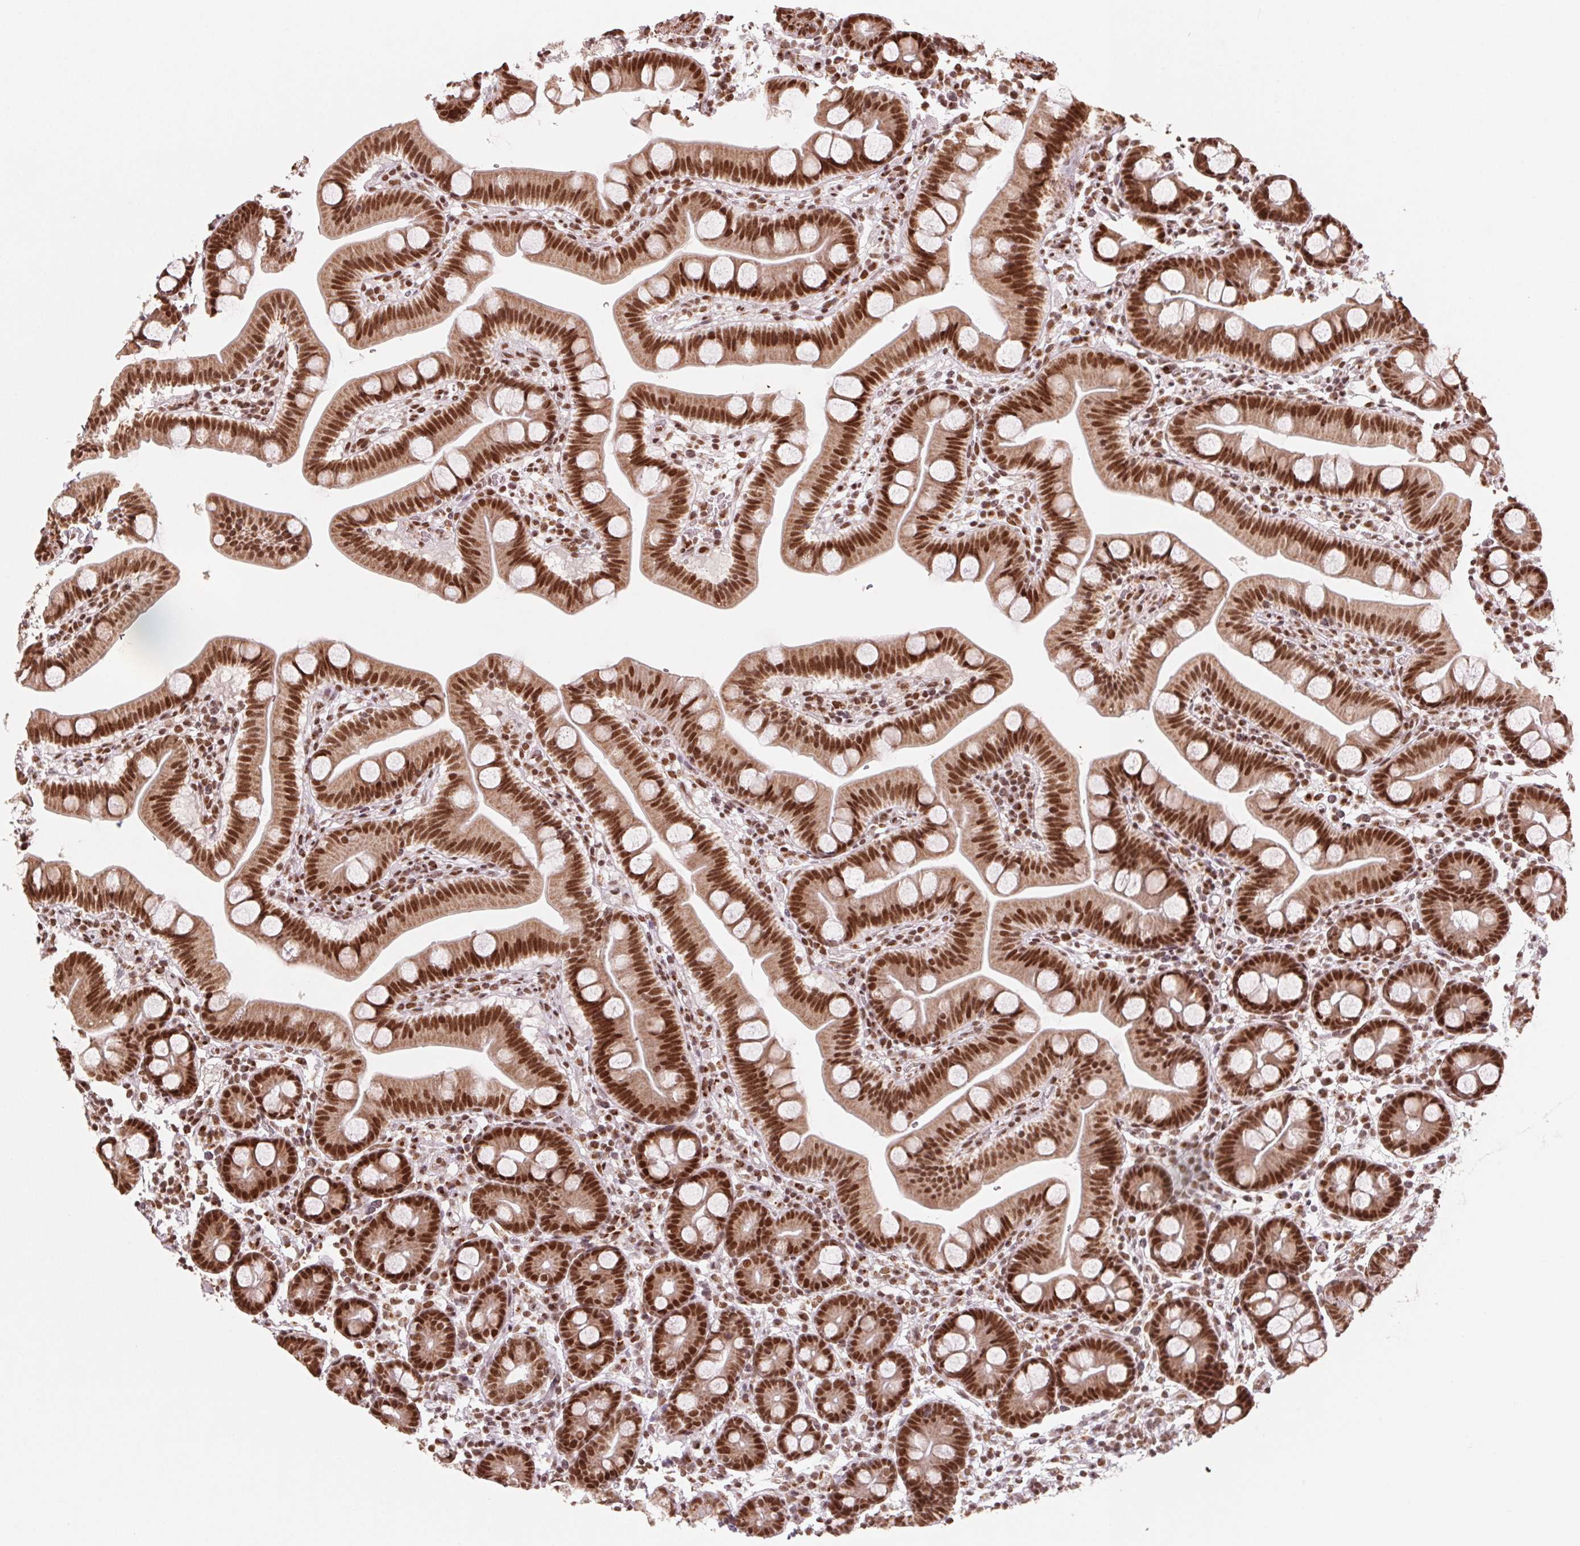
{"staining": {"intensity": "strong", "quantity": ">75%", "location": "nuclear"}, "tissue": "duodenum", "cell_type": "Glandular cells", "image_type": "normal", "snomed": [{"axis": "morphology", "description": "Normal tissue, NOS"}, {"axis": "topography", "description": "Pancreas"}, {"axis": "topography", "description": "Duodenum"}], "caption": "Immunohistochemistry (IHC) photomicrograph of benign human duodenum stained for a protein (brown), which demonstrates high levels of strong nuclear staining in about >75% of glandular cells.", "gene": "TOPORS", "patient": {"sex": "male", "age": 59}}